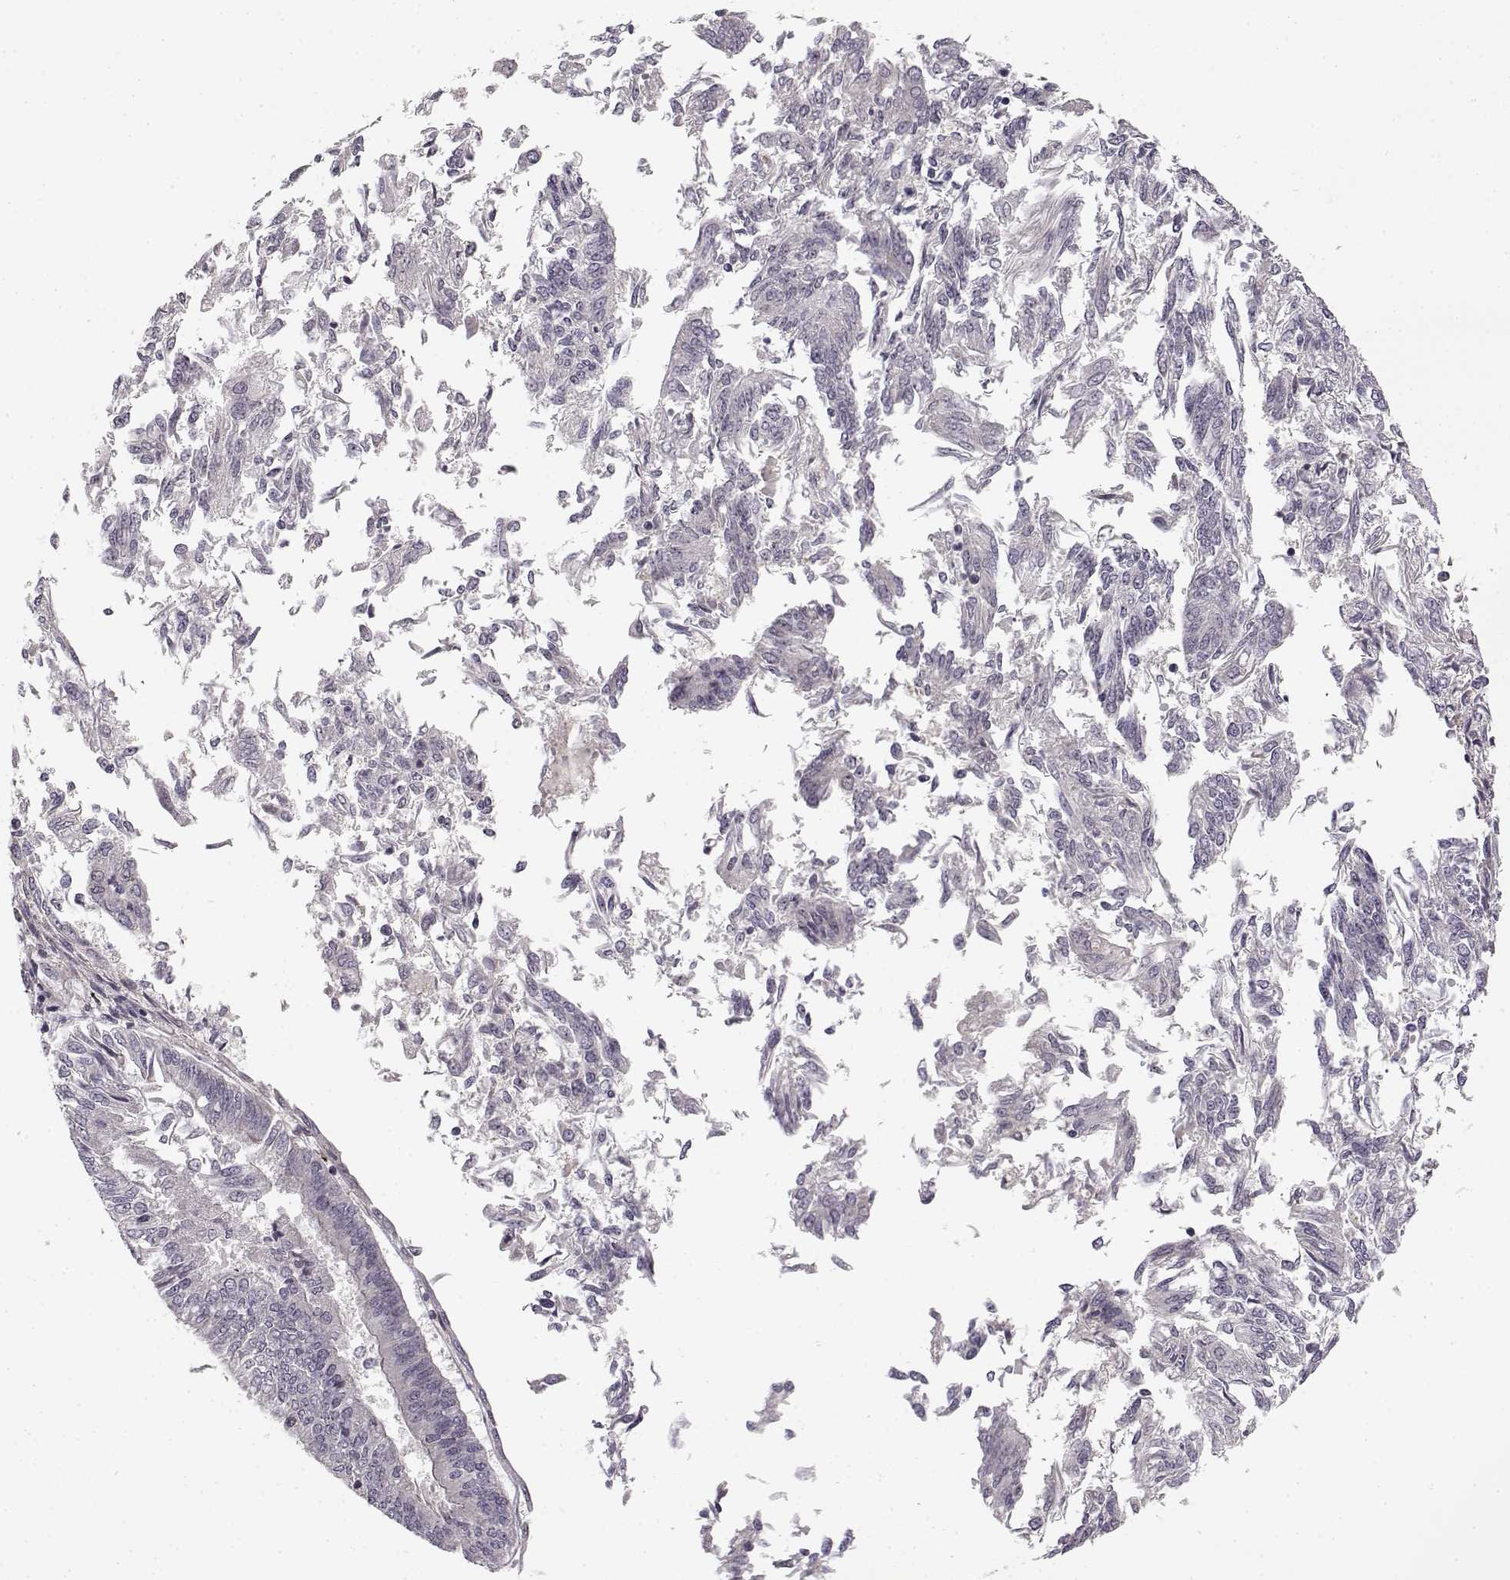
{"staining": {"intensity": "negative", "quantity": "none", "location": "none"}, "tissue": "endometrial cancer", "cell_type": "Tumor cells", "image_type": "cancer", "snomed": [{"axis": "morphology", "description": "Adenocarcinoma, NOS"}, {"axis": "topography", "description": "Endometrium"}], "caption": "Adenocarcinoma (endometrial) was stained to show a protein in brown. There is no significant expression in tumor cells.", "gene": "MED12L", "patient": {"sex": "female", "age": 58}}